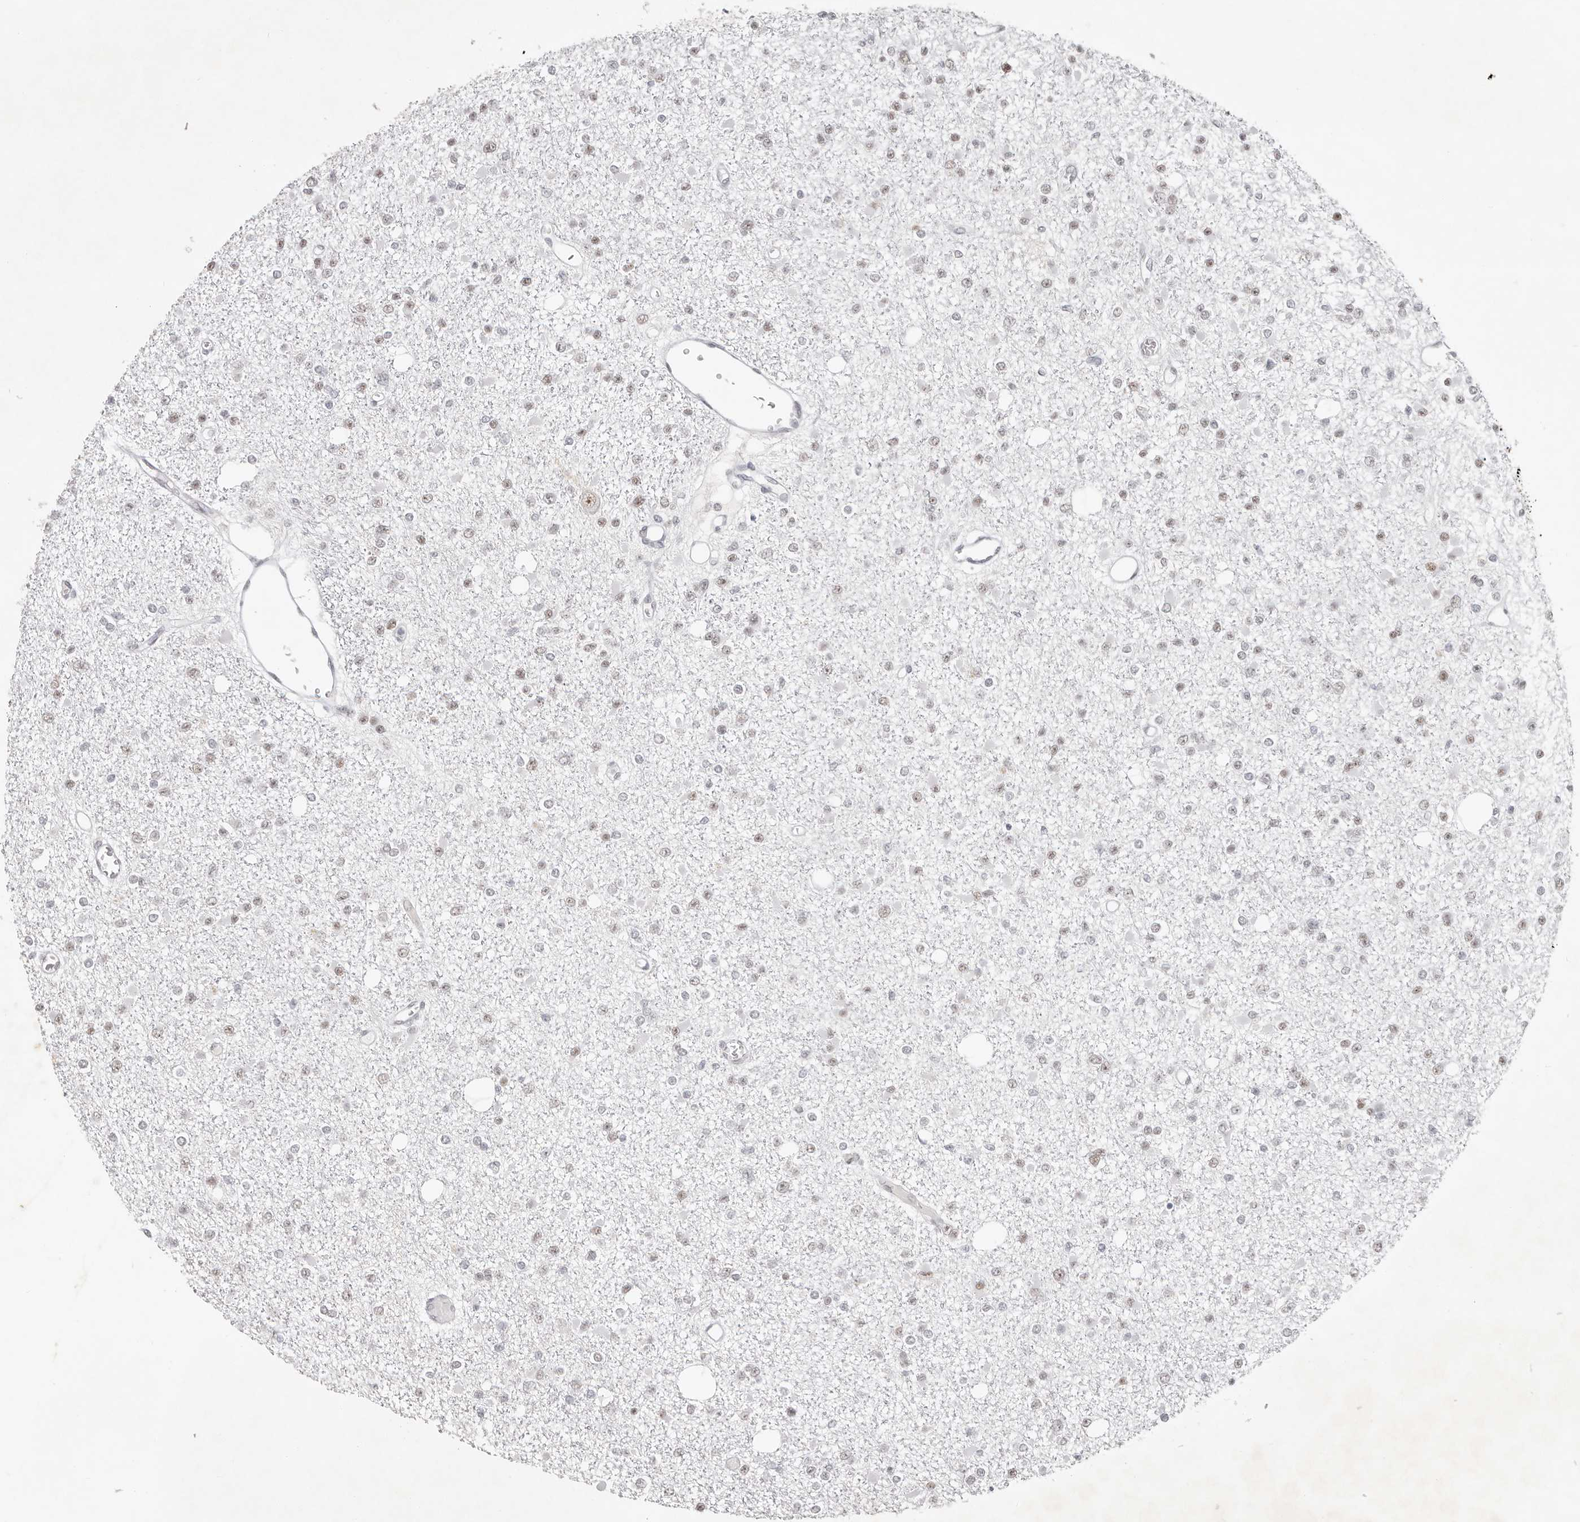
{"staining": {"intensity": "weak", "quantity": "<25%", "location": "nuclear"}, "tissue": "glioma", "cell_type": "Tumor cells", "image_type": "cancer", "snomed": [{"axis": "morphology", "description": "Glioma, malignant, Low grade"}, {"axis": "topography", "description": "Brain"}], "caption": "The photomicrograph shows no staining of tumor cells in malignant glioma (low-grade).", "gene": "LARP7", "patient": {"sex": "female", "age": 22}}